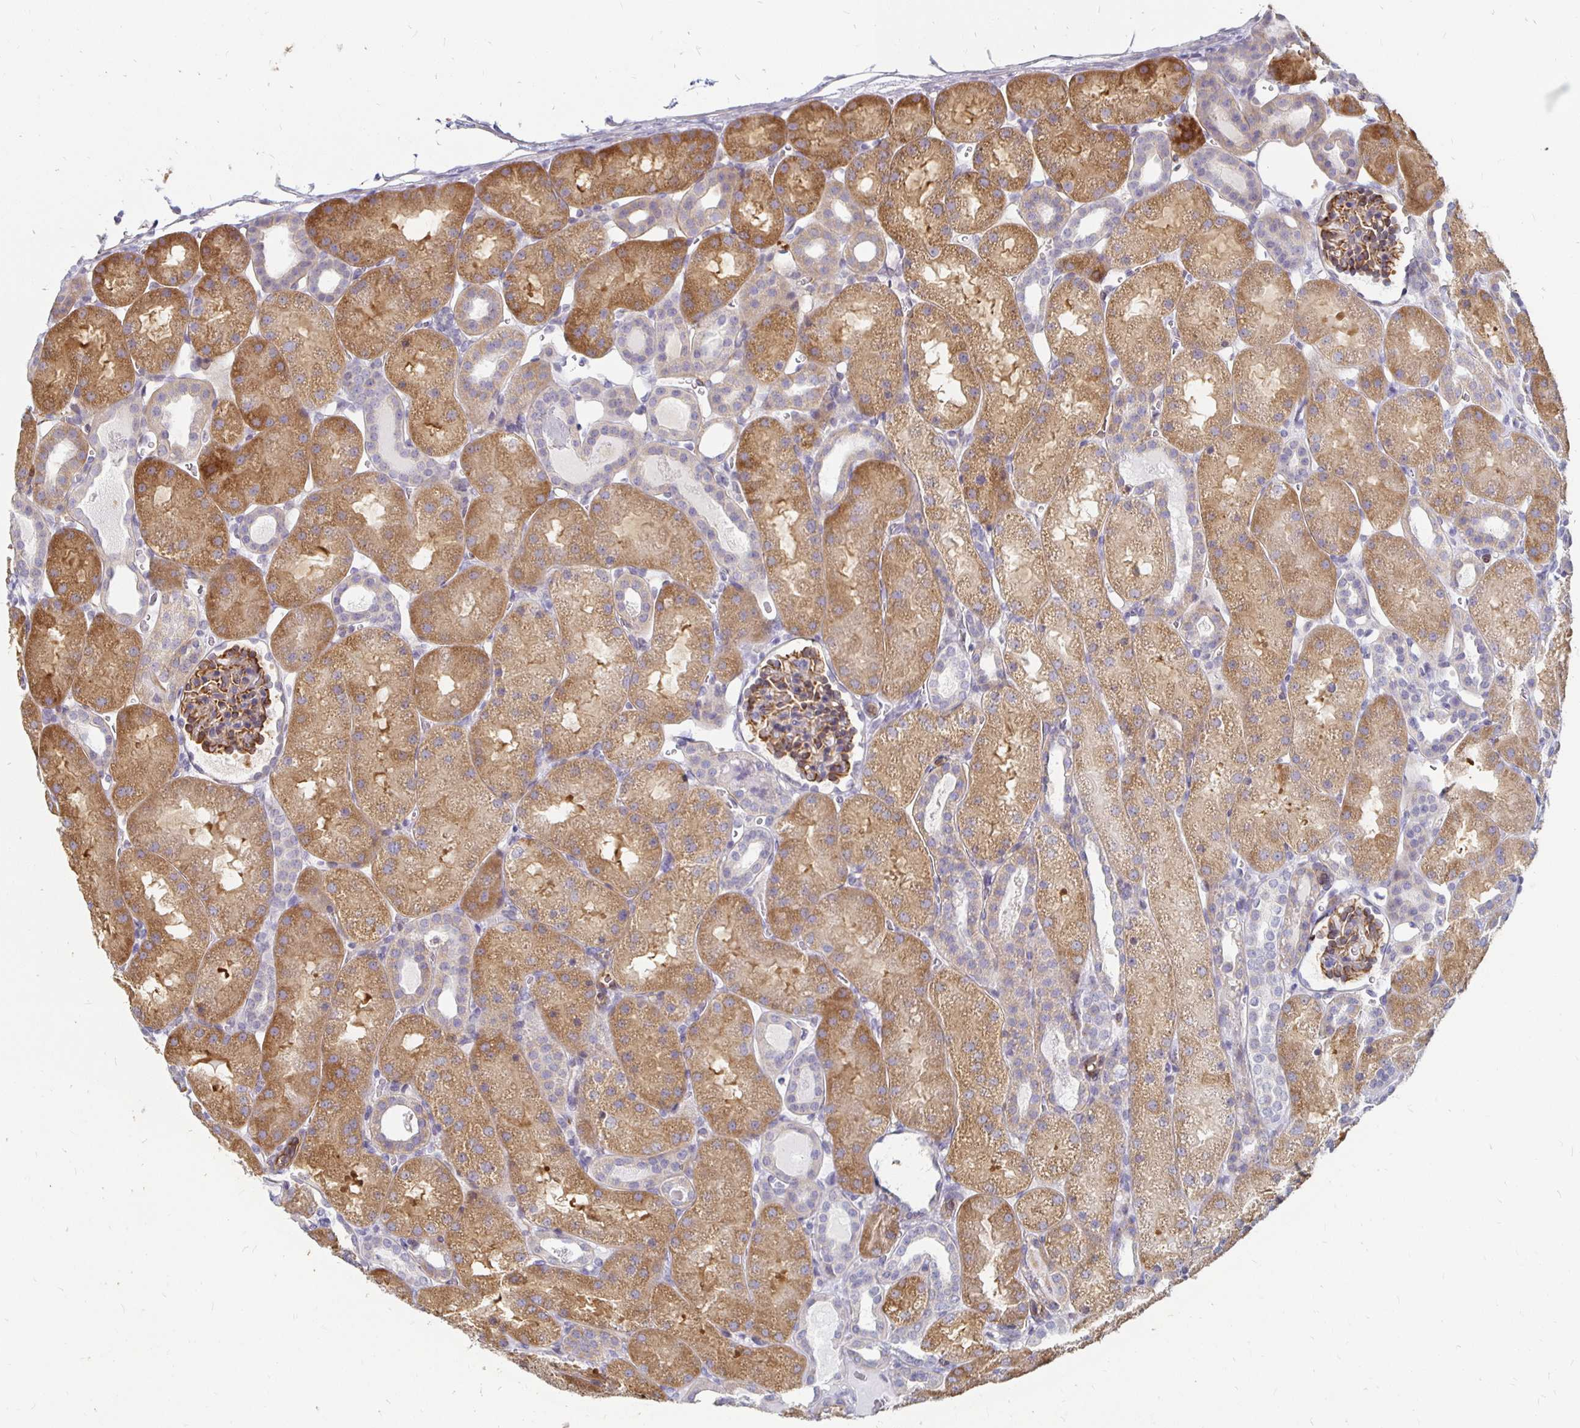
{"staining": {"intensity": "strong", "quantity": "25%-75%", "location": "cytoplasmic/membranous"}, "tissue": "kidney", "cell_type": "Cells in glomeruli", "image_type": "normal", "snomed": [{"axis": "morphology", "description": "Normal tissue, NOS"}, {"axis": "topography", "description": "Kidney"}], "caption": "Kidney stained with a brown dye shows strong cytoplasmic/membranous positive staining in about 25%-75% of cells in glomeruli.", "gene": "CCDC85A", "patient": {"sex": "male", "age": 2}}